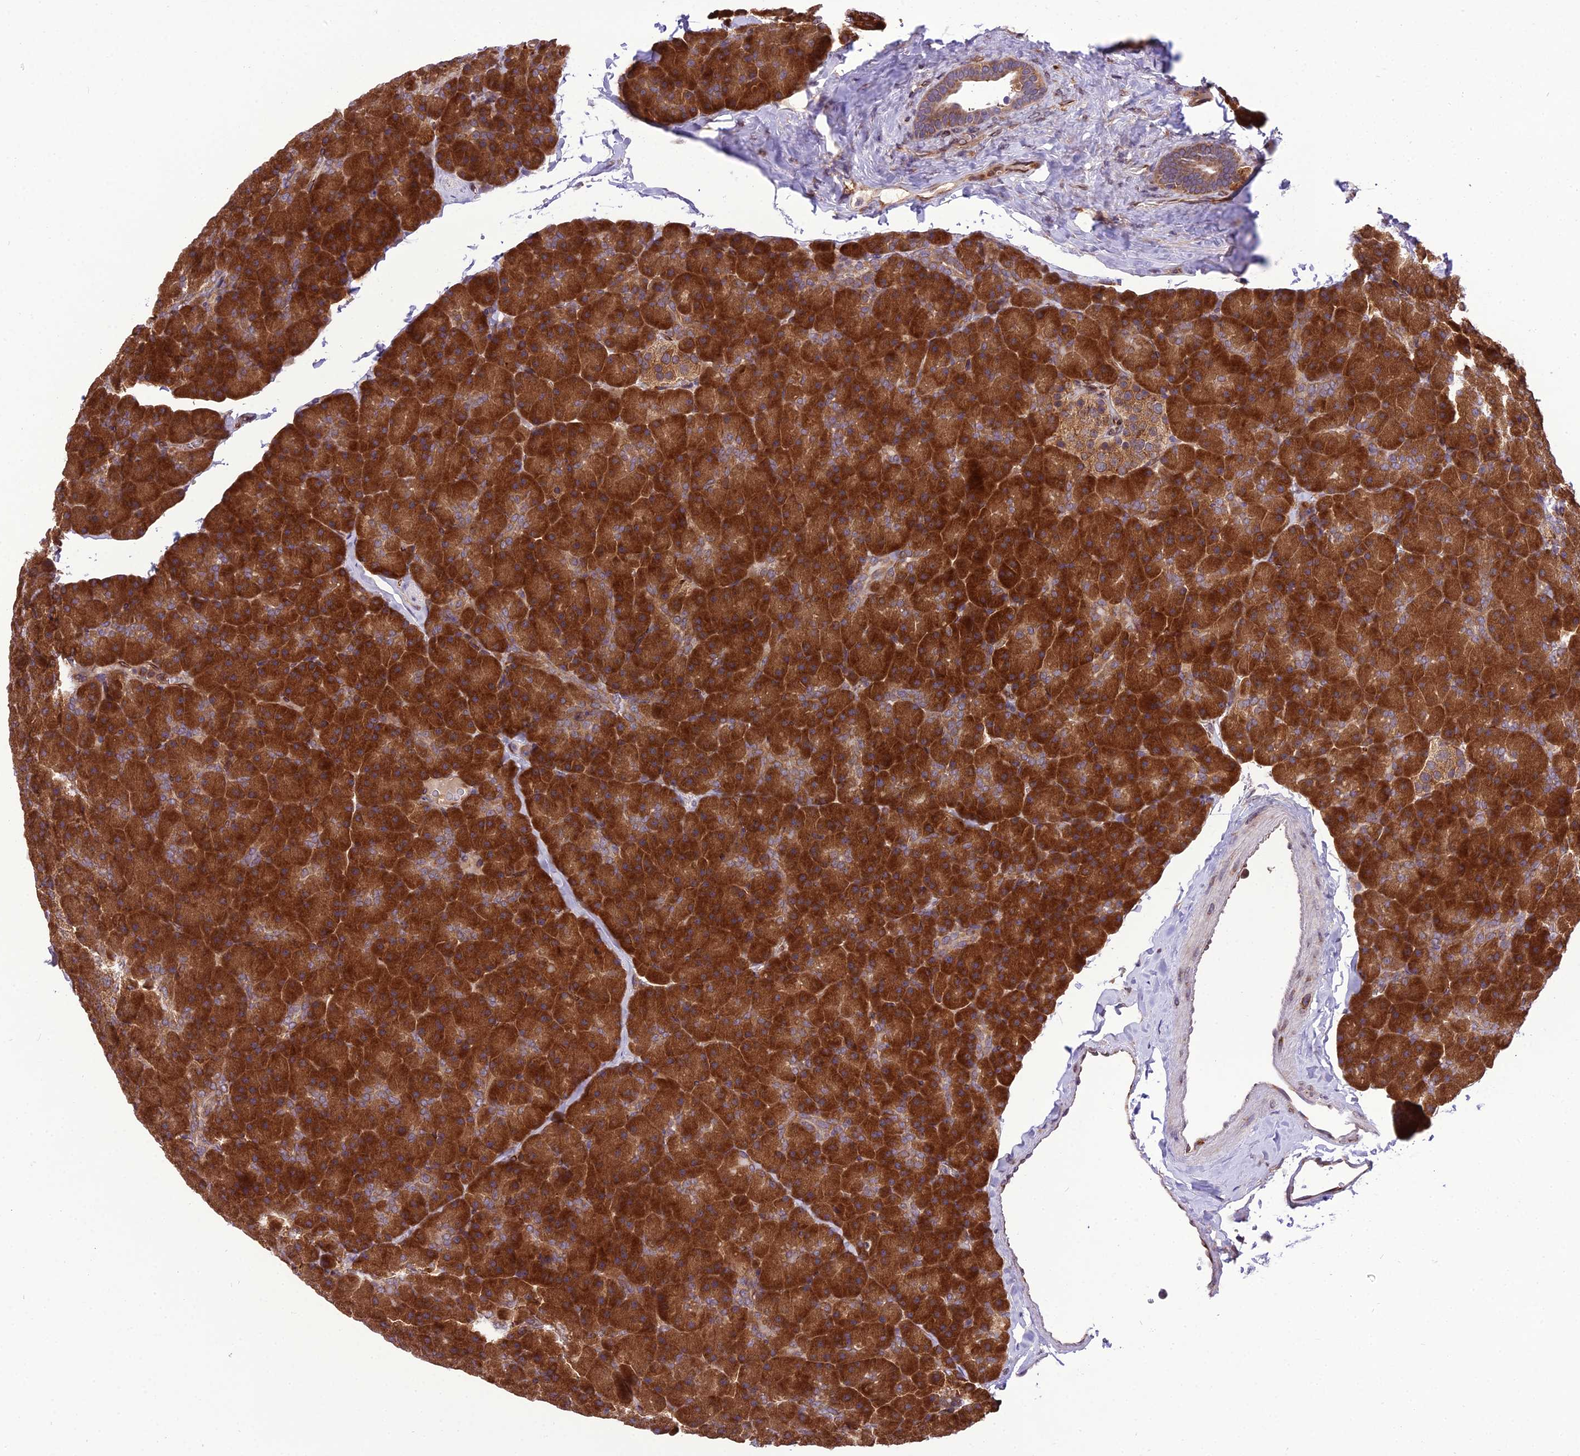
{"staining": {"intensity": "strong", "quantity": ">75%", "location": "cytoplasmic/membranous"}, "tissue": "pancreas", "cell_type": "Exocrine glandular cells", "image_type": "normal", "snomed": [{"axis": "morphology", "description": "Normal tissue, NOS"}, {"axis": "topography", "description": "Pancreas"}], "caption": "Exocrine glandular cells exhibit strong cytoplasmic/membranous expression in approximately >75% of cells in normal pancreas. The staining is performed using DAB (3,3'-diaminobenzidine) brown chromogen to label protein expression. The nuclei are counter-stained blue using hematoxylin.", "gene": "DHCR7", "patient": {"sex": "male", "age": 36}}